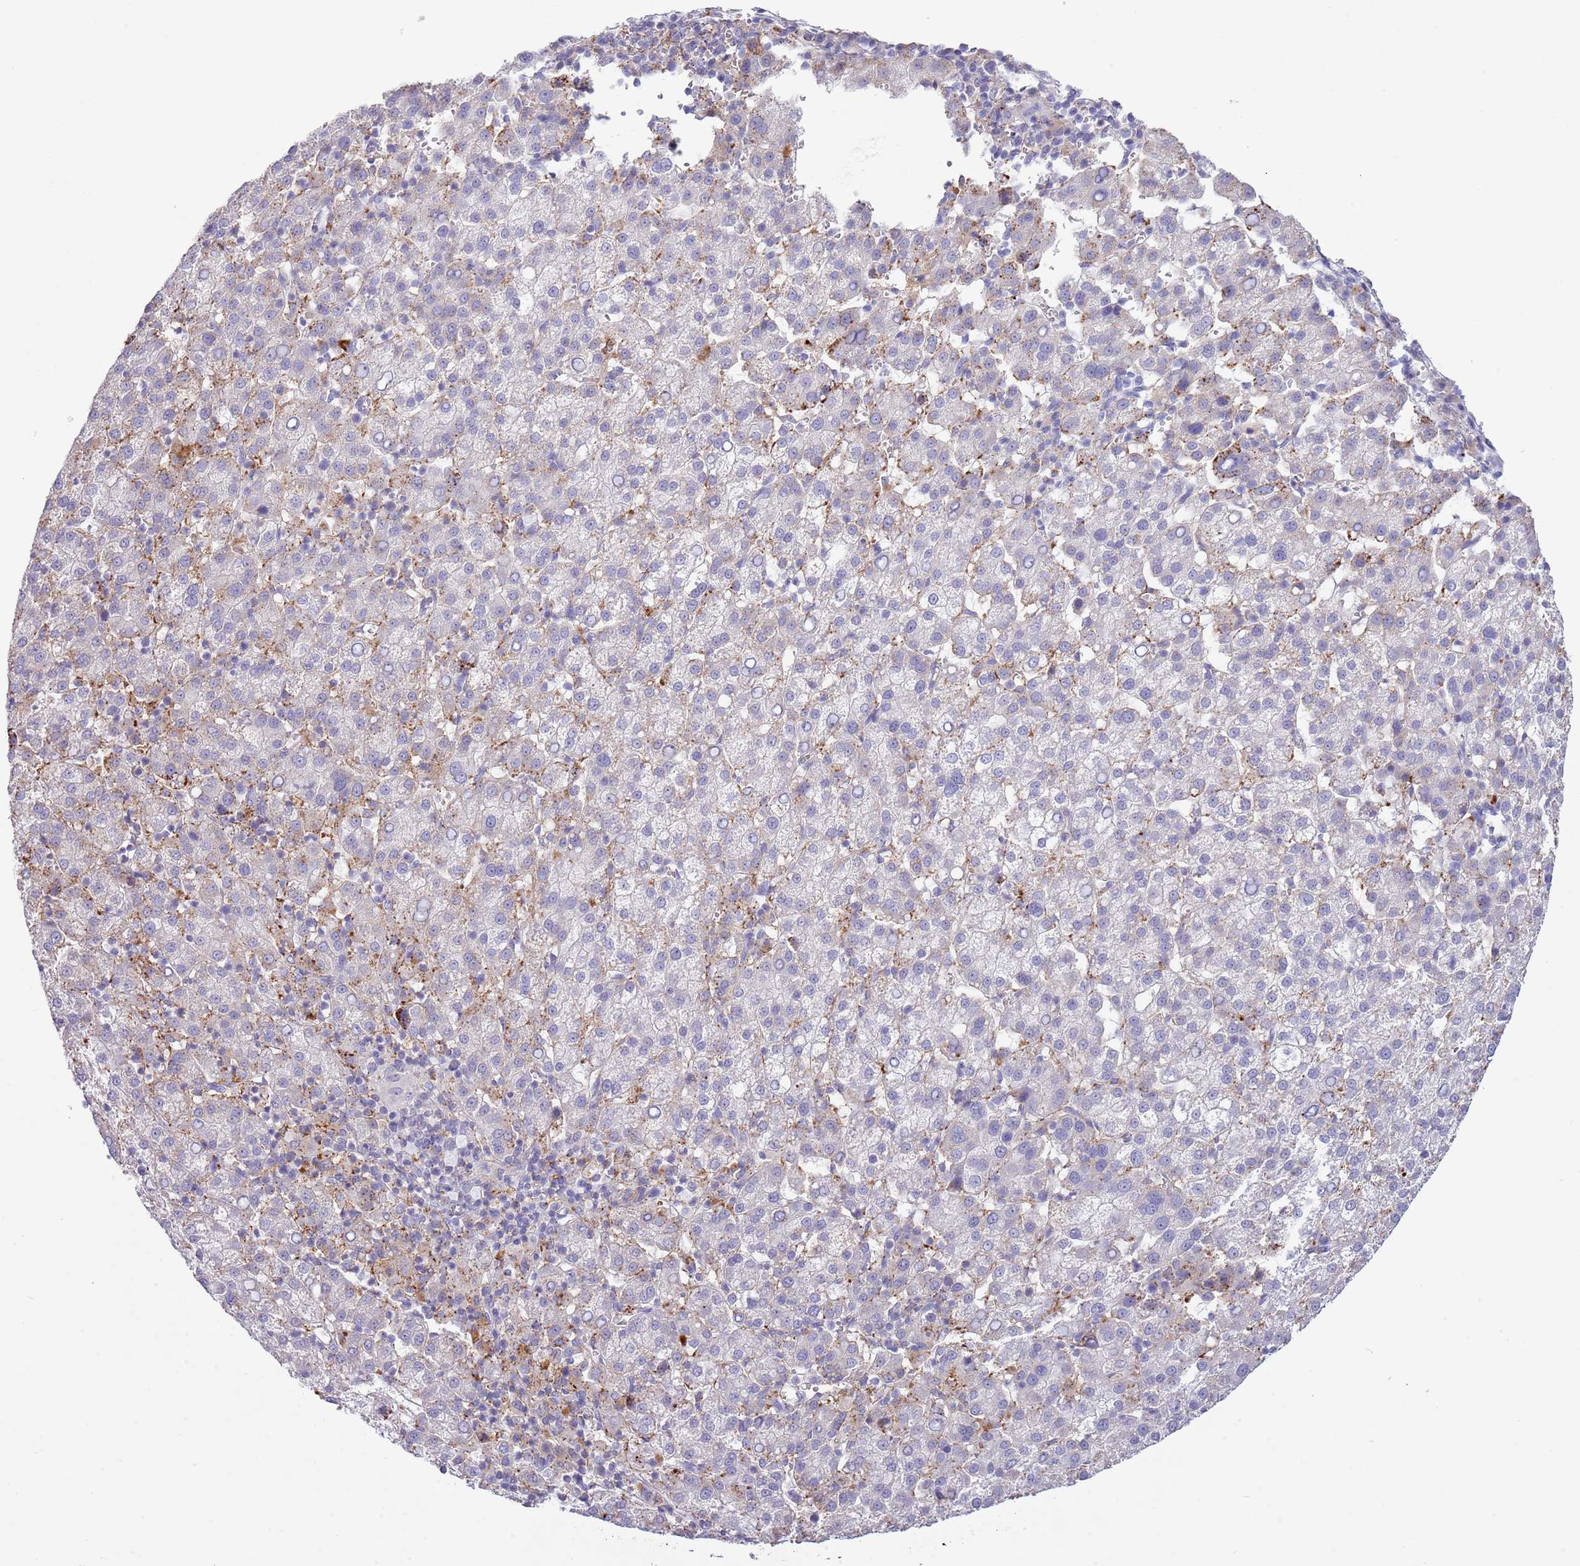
{"staining": {"intensity": "moderate", "quantity": "<25%", "location": "cytoplasmic/membranous"}, "tissue": "liver cancer", "cell_type": "Tumor cells", "image_type": "cancer", "snomed": [{"axis": "morphology", "description": "Carcinoma, Hepatocellular, NOS"}, {"axis": "topography", "description": "Liver"}], "caption": "Immunohistochemical staining of human liver cancer shows low levels of moderate cytoplasmic/membranous protein expression in approximately <25% of tumor cells.", "gene": "ABHD17A", "patient": {"sex": "female", "age": 58}}